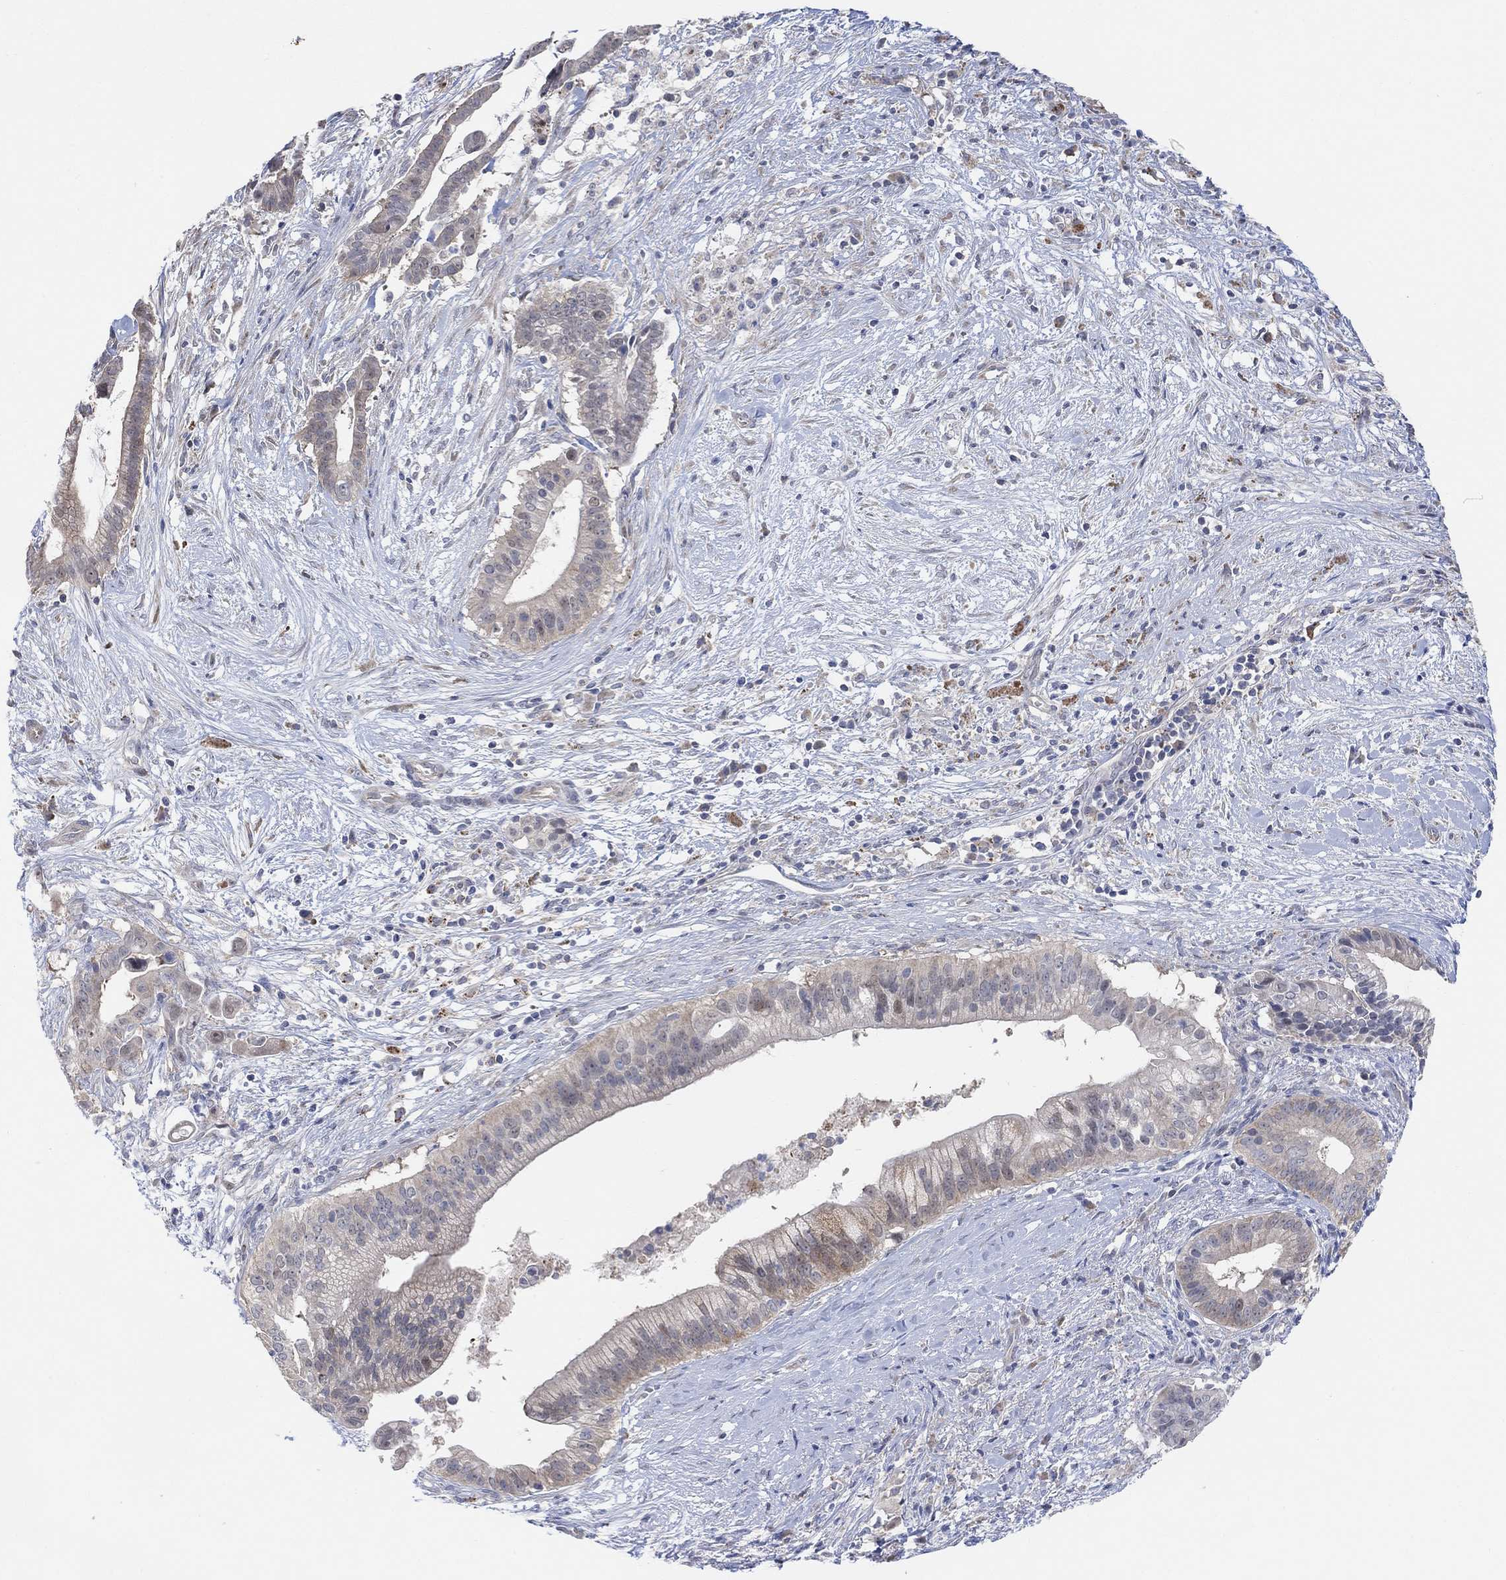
{"staining": {"intensity": "weak", "quantity": "<25%", "location": "cytoplasmic/membranous"}, "tissue": "pancreatic cancer", "cell_type": "Tumor cells", "image_type": "cancer", "snomed": [{"axis": "morphology", "description": "Adenocarcinoma, NOS"}, {"axis": "topography", "description": "Pancreas"}], "caption": "The photomicrograph exhibits no significant expression in tumor cells of pancreatic adenocarcinoma.", "gene": "CNTF", "patient": {"sex": "male", "age": 61}}